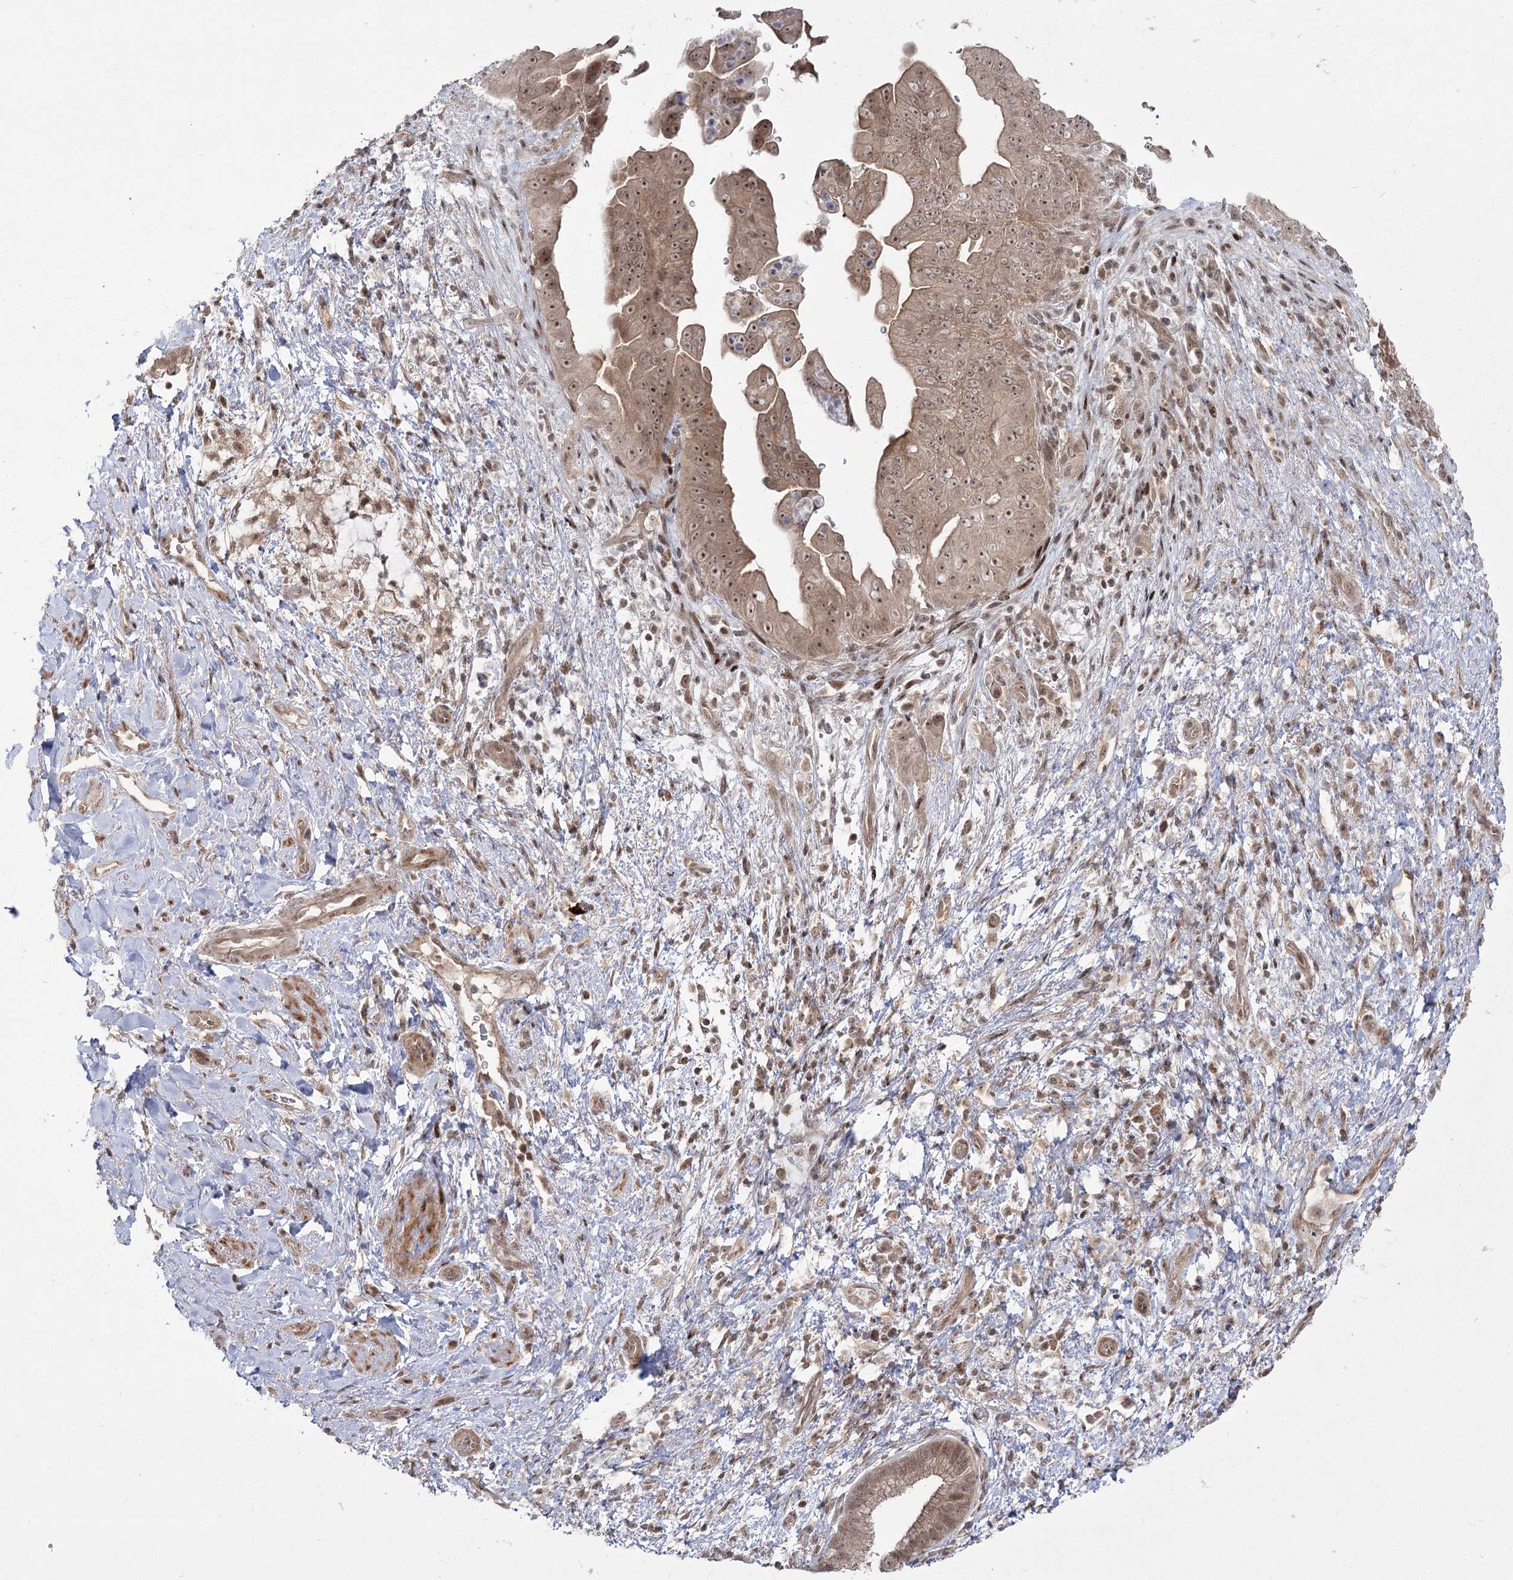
{"staining": {"intensity": "moderate", "quantity": ">75%", "location": "cytoplasmic/membranous,nuclear"}, "tissue": "pancreatic cancer", "cell_type": "Tumor cells", "image_type": "cancer", "snomed": [{"axis": "morphology", "description": "Adenocarcinoma, NOS"}, {"axis": "topography", "description": "Pancreas"}], "caption": "Protein expression analysis of pancreatic adenocarcinoma shows moderate cytoplasmic/membranous and nuclear expression in about >75% of tumor cells.", "gene": "HELQ", "patient": {"sex": "female", "age": 78}}